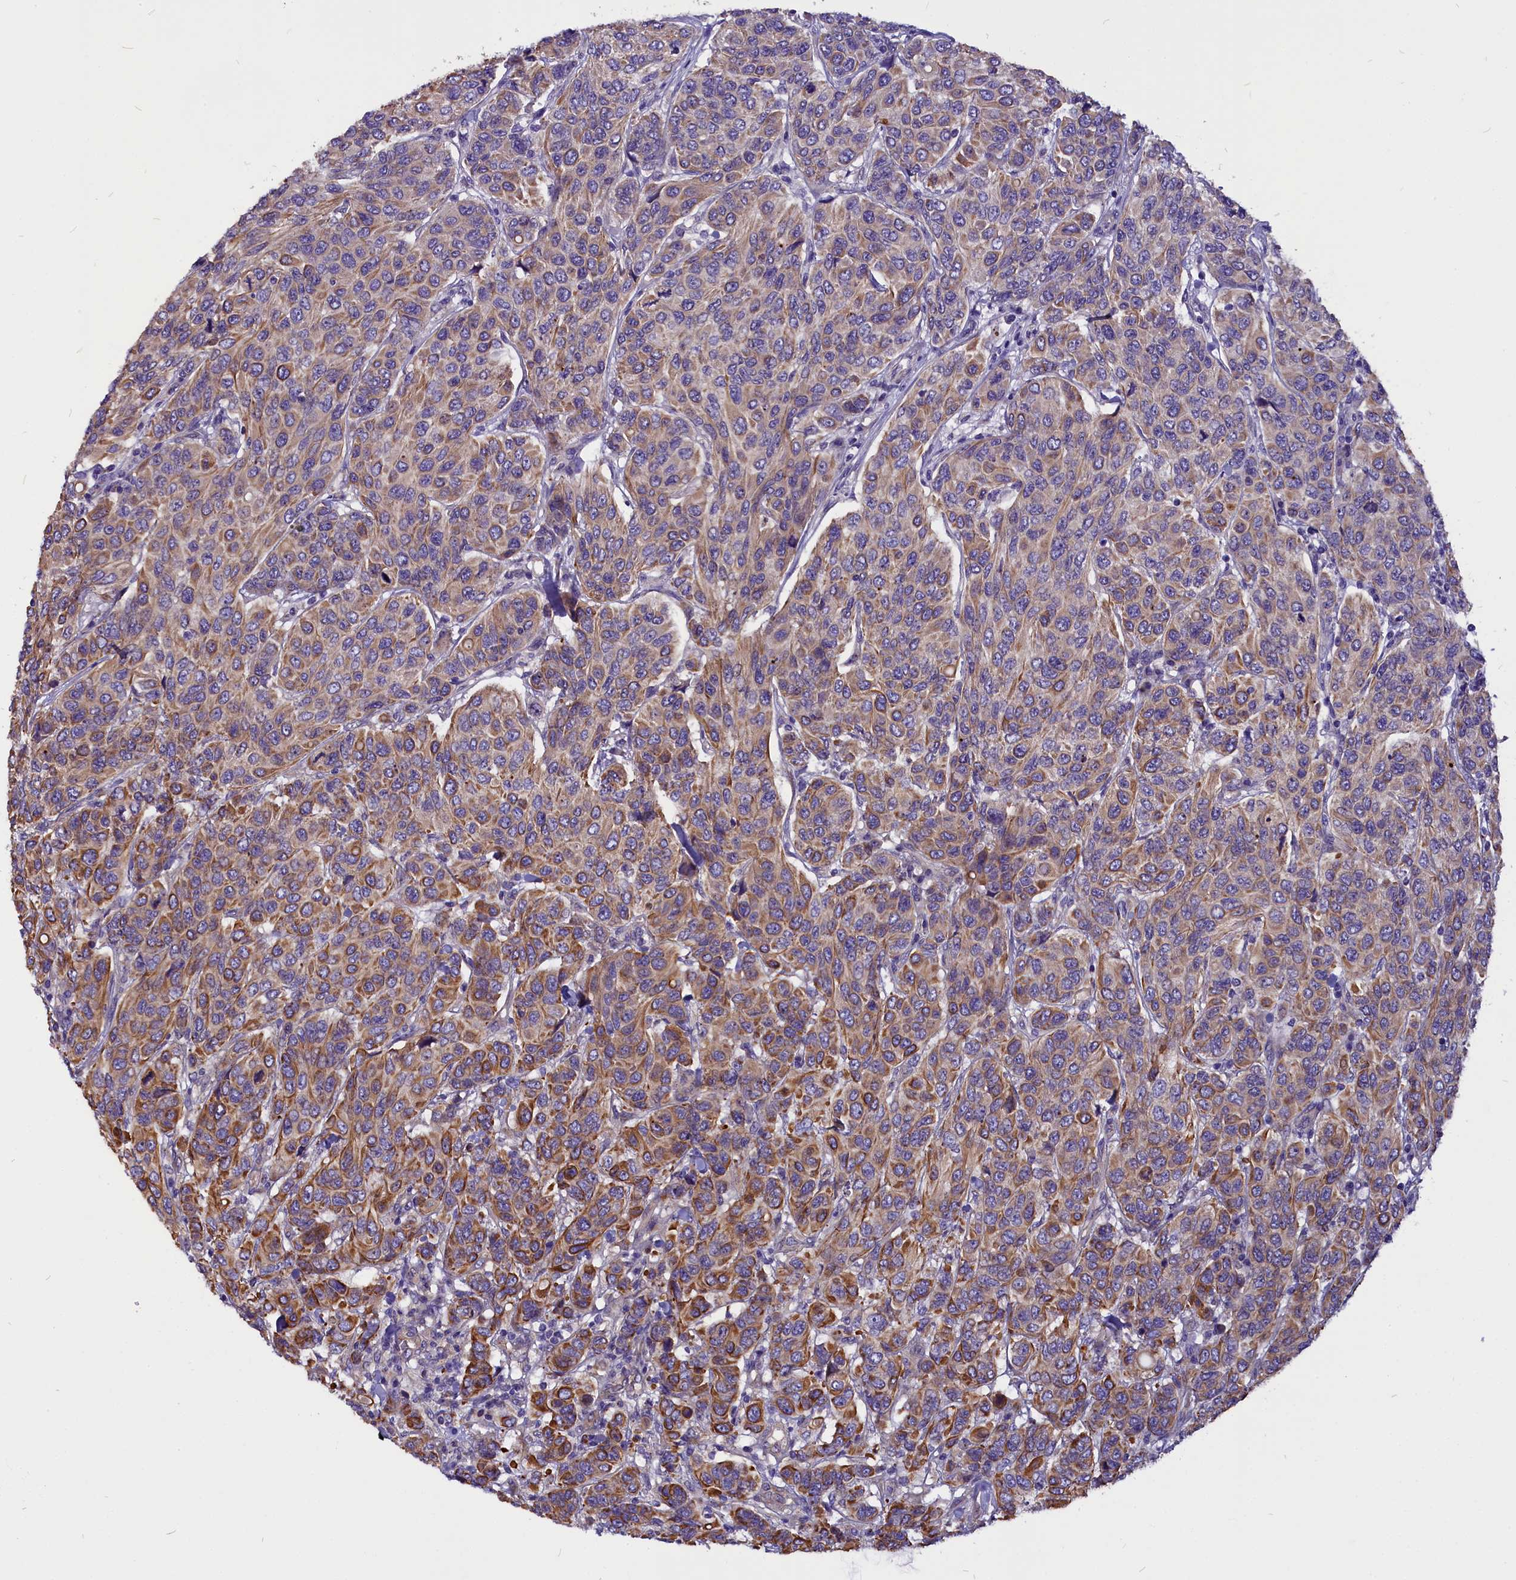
{"staining": {"intensity": "moderate", "quantity": "25%-75%", "location": "cytoplasmic/membranous"}, "tissue": "breast cancer", "cell_type": "Tumor cells", "image_type": "cancer", "snomed": [{"axis": "morphology", "description": "Duct carcinoma"}, {"axis": "topography", "description": "Breast"}], "caption": "Tumor cells exhibit medium levels of moderate cytoplasmic/membranous staining in about 25%-75% of cells in breast cancer (invasive ductal carcinoma).", "gene": "CEP170", "patient": {"sex": "female", "age": 55}}